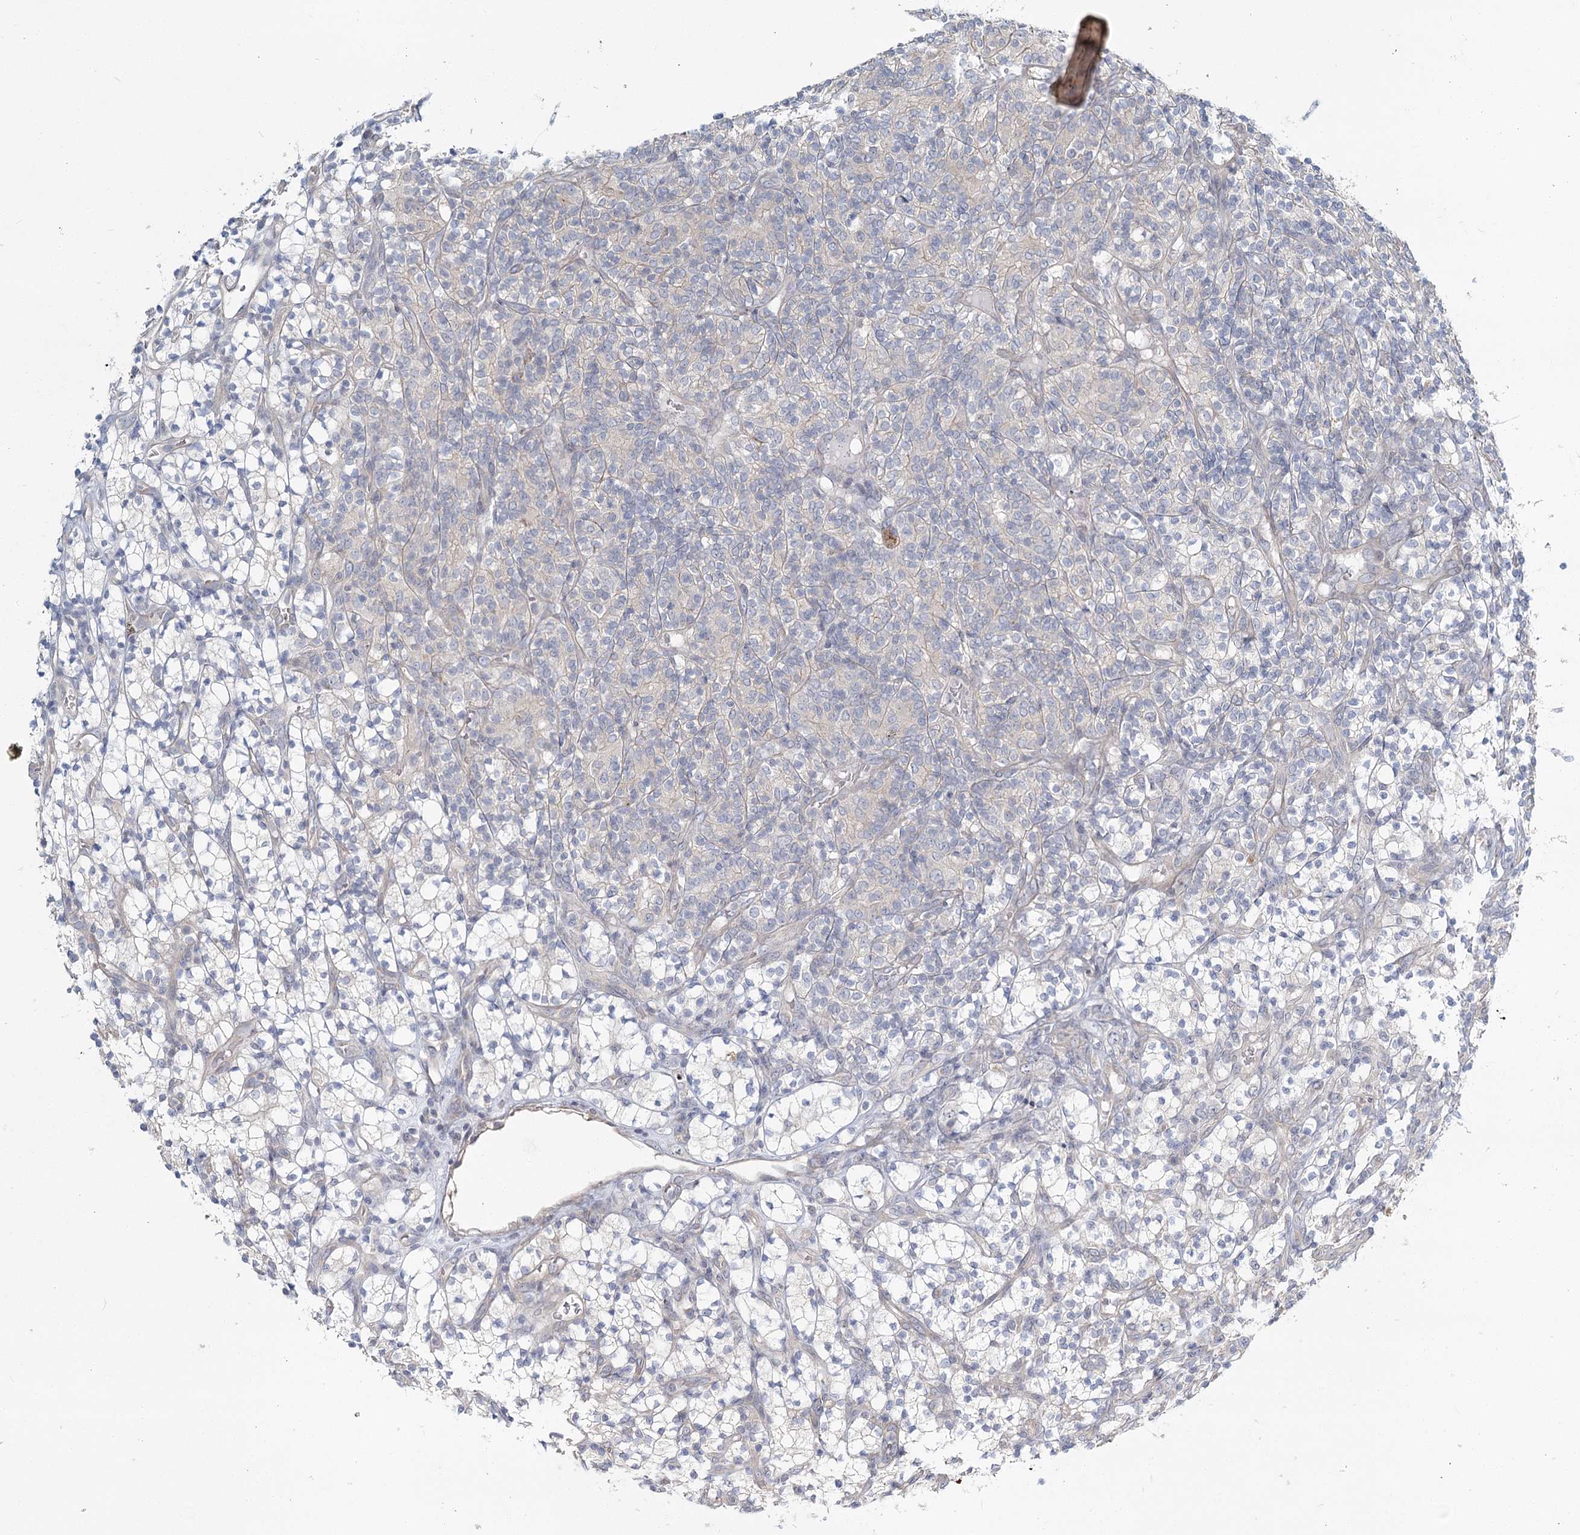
{"staining": {"intensity": "negative", "quantity": "none", "location": "none"}, "tissue": "renal cancer", "cell_type": "Tumor cells", "image_type": "cancer", "snomed": [{"axis": "morphology", "description": "Adenocarcinoma, NOS"}, {"axis": "topography", "description": "Kidney"}], "caption": "The image exhibits no significant positivity in tumor cells of renal cancer.", "gene": "SPINK13", "patient": {"sex": "male", "age": 77}}